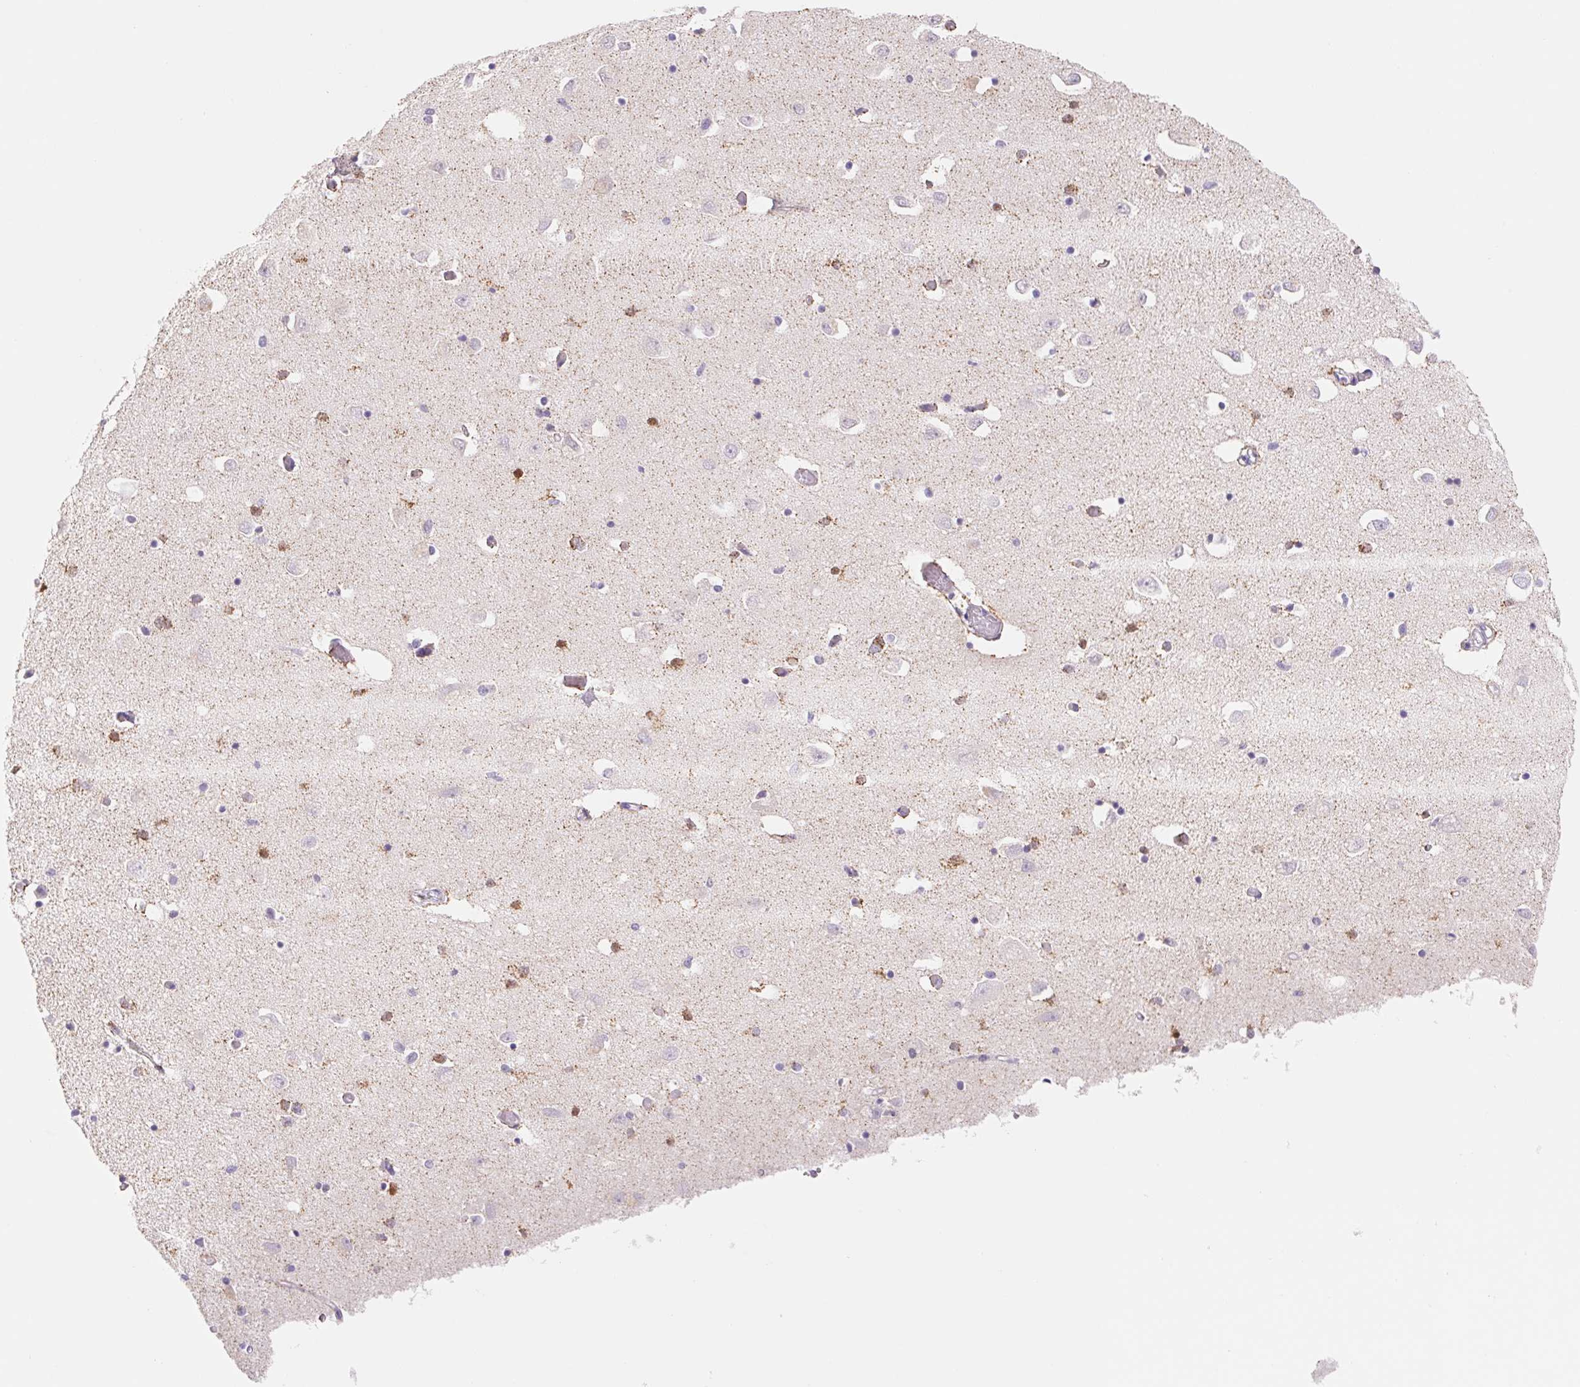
{"staining": {"intensity": "moderate", "quantity": "<25%", "location": "nuclear"}, "tissue": "caudate", "cell_type": "Glial cells", "image_type": "normal", "snomed": [{"axis": "morphology", "description": "Normal tissue, NOS"}, {"axis": "topography", "description": "Lateral ventricle wall"}, {"axis": "topography", "description": "Hippocampus"}], "caption": "Immunohistochemical staining of unremarkable caudate demonstrates low levels of moderate nuclear staining in approximately <25% of glial cells. (DAB IHC with brightfield microscopy, high magnification).", "gene": "FKBP6", "patient": {"sex": "female", "age": 63}}